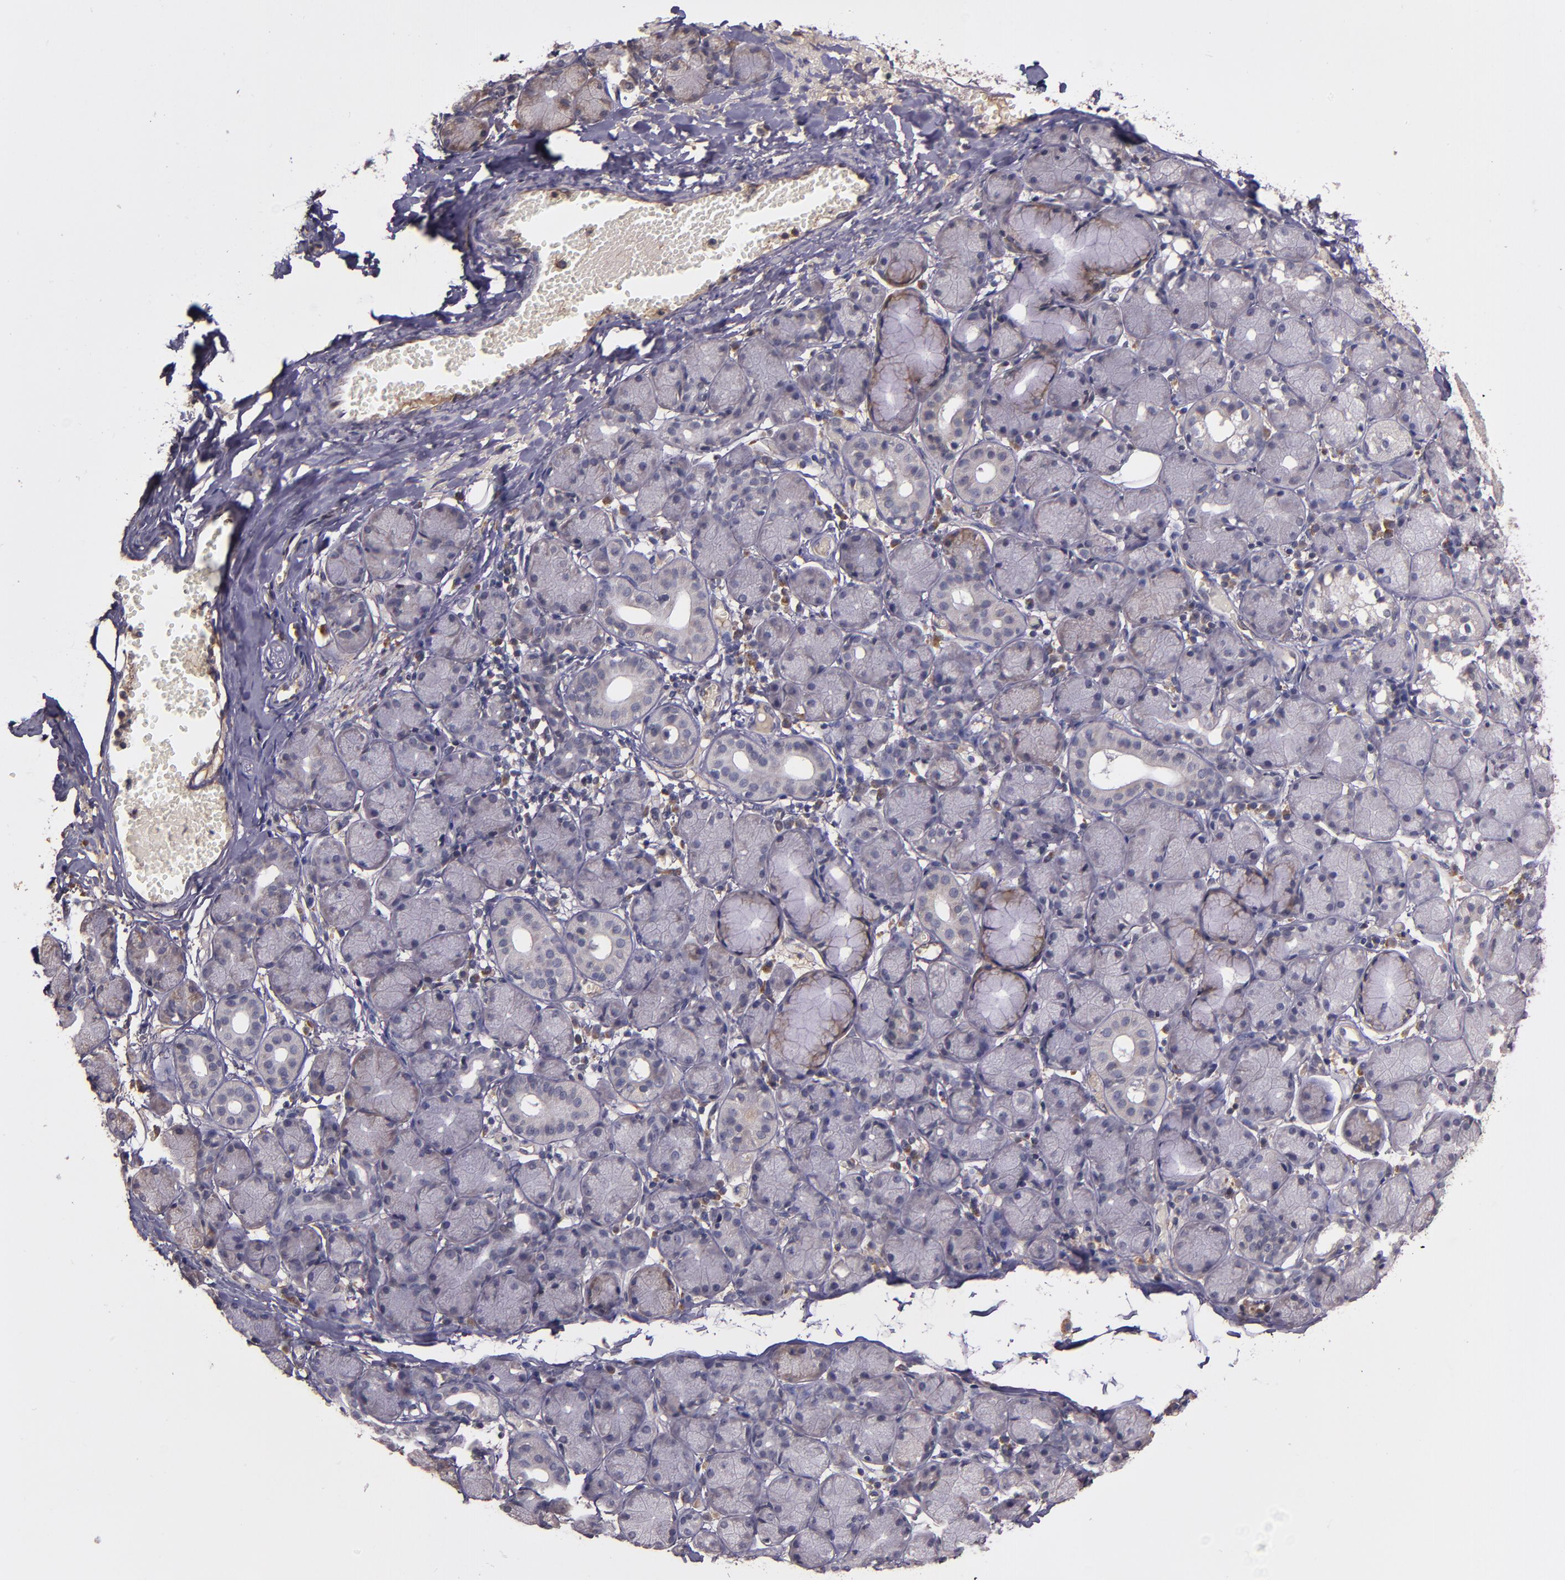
{"staining": {"intensity": "moderate", "quantity": "<25%", "location": "cytoplasmic/membranous"}, "tissue": "salivary gland", "cell_type": "Glandular cells", "image_type": "normal", "snomed": [{"axis": "morphology", "description": "Normal tissue, NOS"}, {"axis": "topography", "description": "Salivary gland"}], "caption": "IHC histopathology image of benign salivary gland: salivary gland stained using immunohistochemistry (IHC) reveals low levels of moderate protein expression localized specifically in the cytoplasmic/membranous of glandular cells, appearing as a cytoplasmic/membranous brown color.", "gene": "PRAF2", "patient": {"sex": "female", "age": 24}}